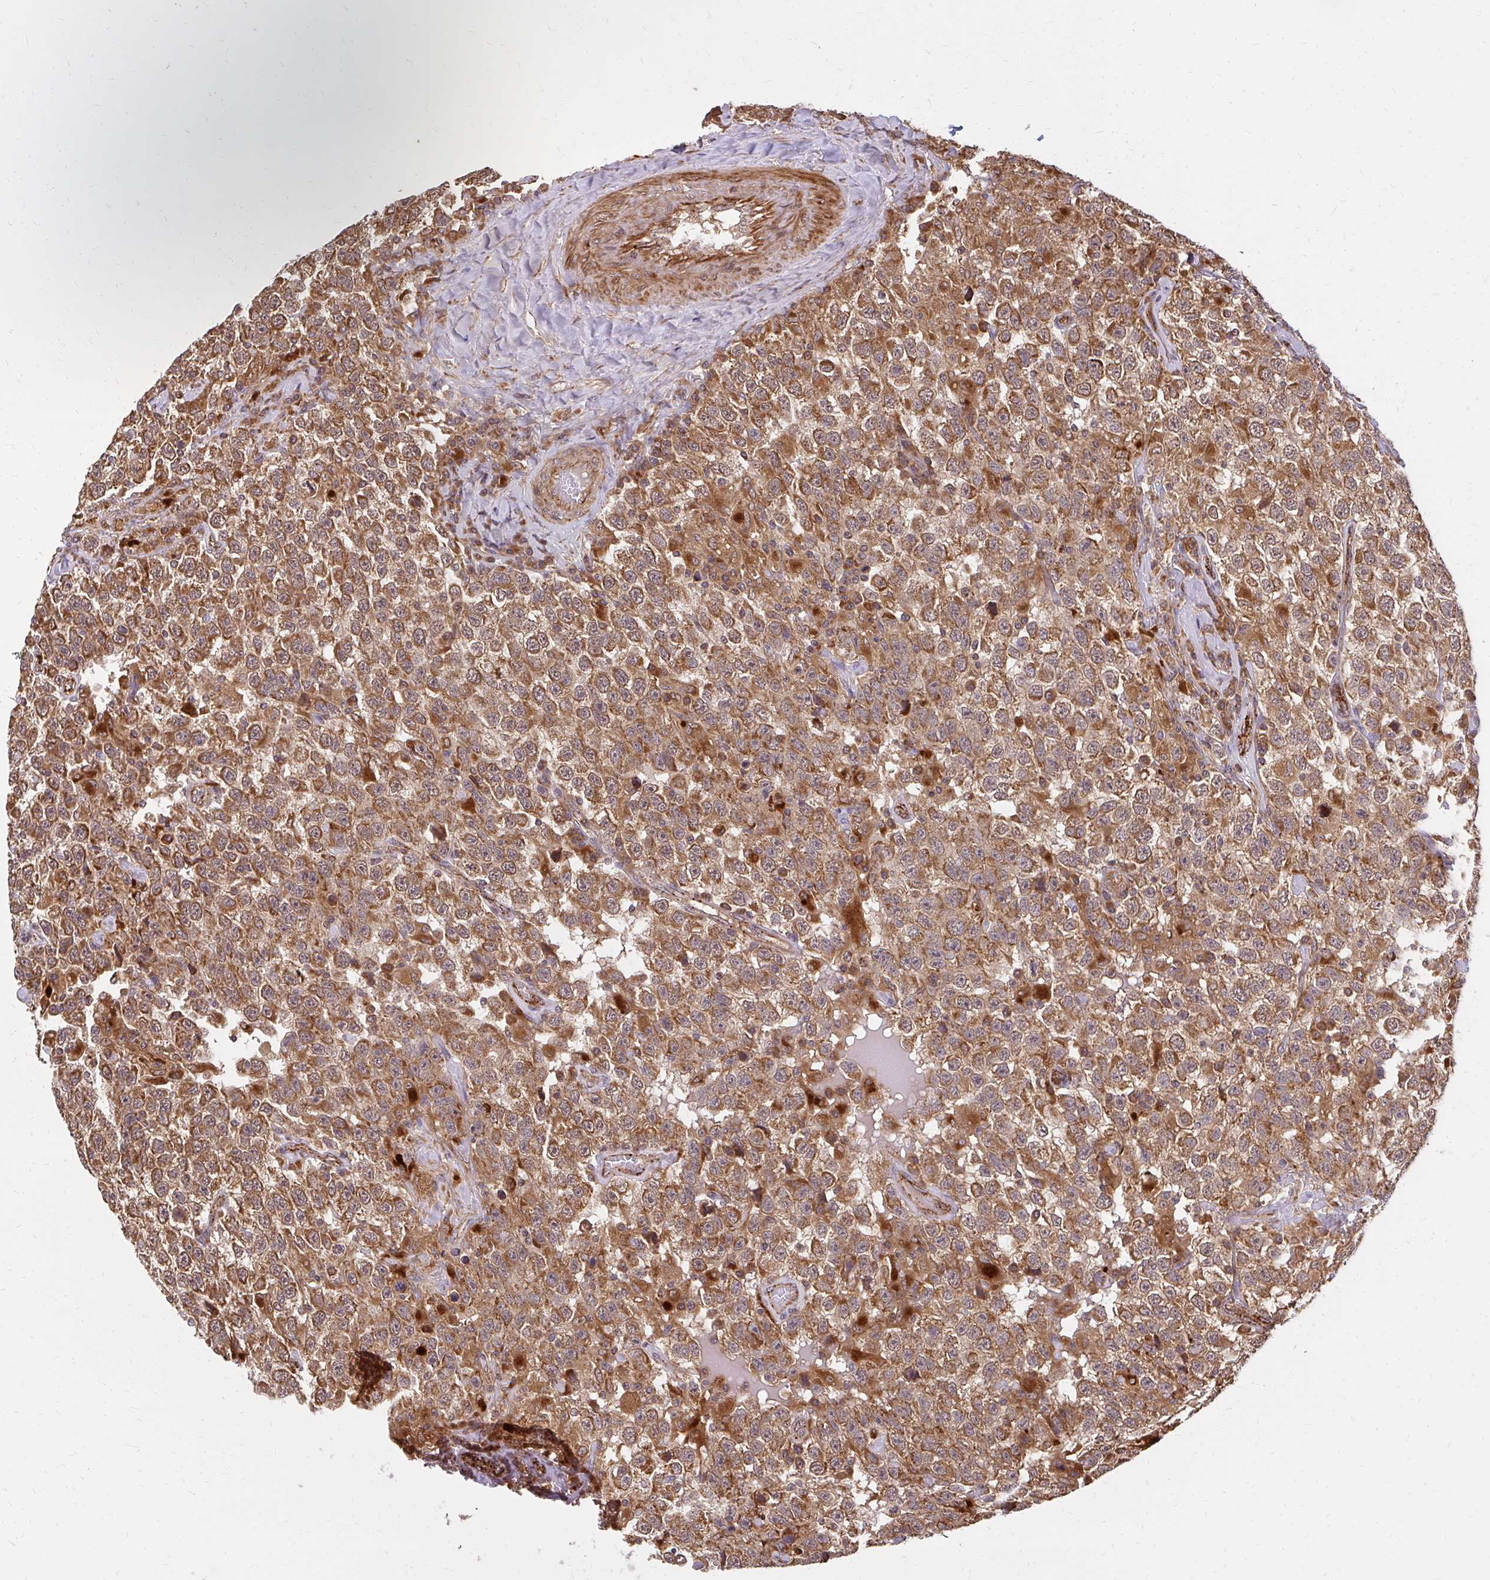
{"staining": {"intensity": "moderate", "quantity": ">75%", "location": "cytoplasmic/membranous"}, "tissue": "testis cancer", "cell_type": "Tumor cells", "image_type": "cancer", "snomed": [{"axis": "morphology", "description": "Seminoma, NOS"}, {"axis": "topography", "description": "Testis"}], "caption": "The image shows a brown stain indicating the presence of a protein in the cytoplasmic/membranous of tumor cells in seminoma (testis). (IHC, brightfield microscopy, high magnification).", "gene": "GNS", "patient": {"sex": "male", "age": 41}}